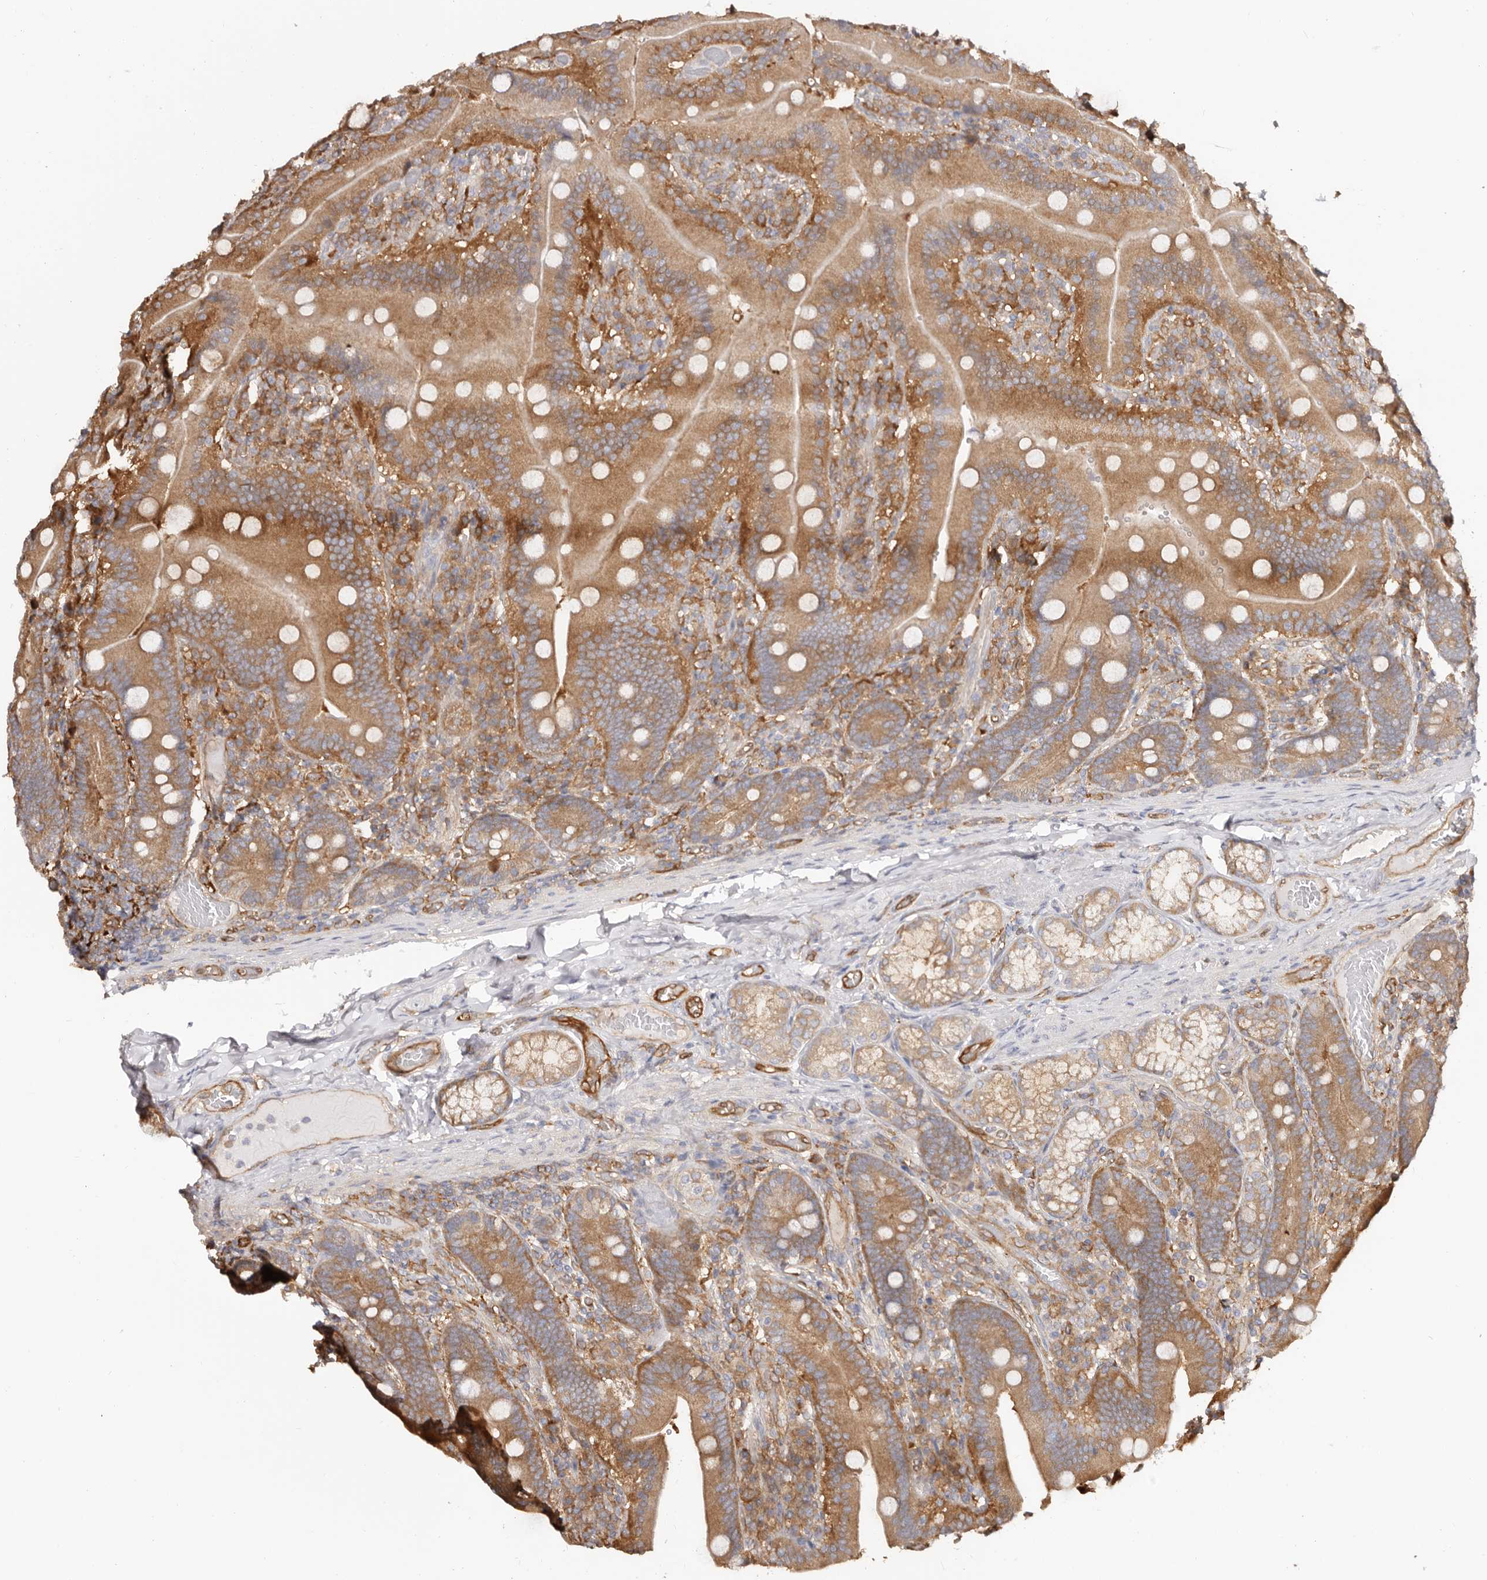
{"staining": {"intensity": "moderate", "quantity": ">75%", "location": "cytoplasmic/membranous"}, "tissue": "duodenum", "cell_type": "Glandular cells", "image_type": "normal", "snomed": [{"axis": "morphology", "description": "Normal tissue, NOS"}, {"axis": "topography", "description": "Duodenum"}], "caption": "DAB (3,3'-diaminobenzidine) immunohistochemical staining of benign duodenum shows moderate cytoplasmic/membranous protein staining in about >75% of glandular cells.", "gene": "LAP3", "patient": {"sex": "female", "age": 62}}